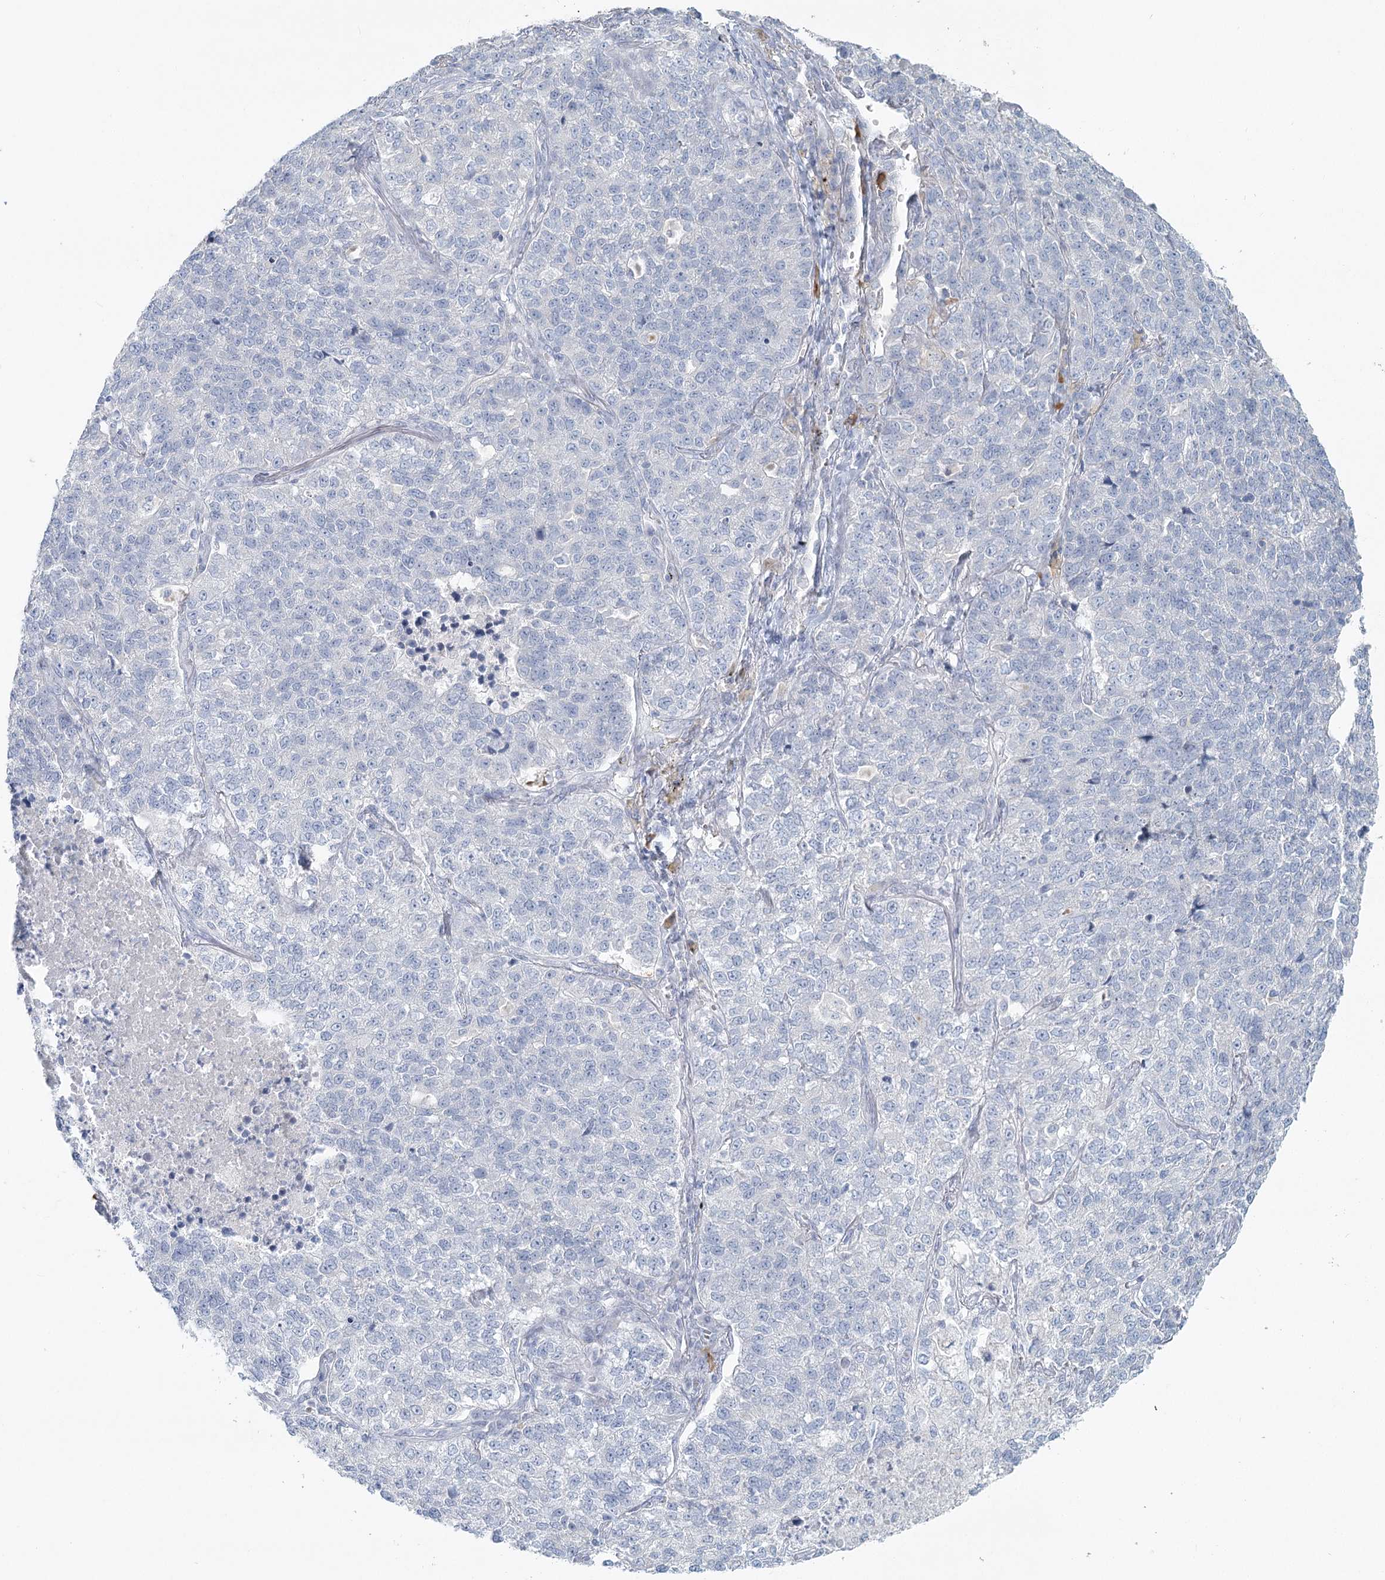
{"staining": {"intensity": "negative", "quantity": "none", "location": "none"}, "tissue": "lung cancer", "cell_type": "Tumor cells", "image_type": "cancer", "snomed": [{"axis": "morphology", "description": "Adenocarcinoma, NOS"}, {"axis": "topography", "description": "Lung"}], "caption": "This is a micrograph of immunohistochemistry (IHC) staining of lung cancer (adenocarcinoma), which shows no expression in tumor cells.", "gene": "LRP2BP", "patient": {"sex": "male", "age": 49}}